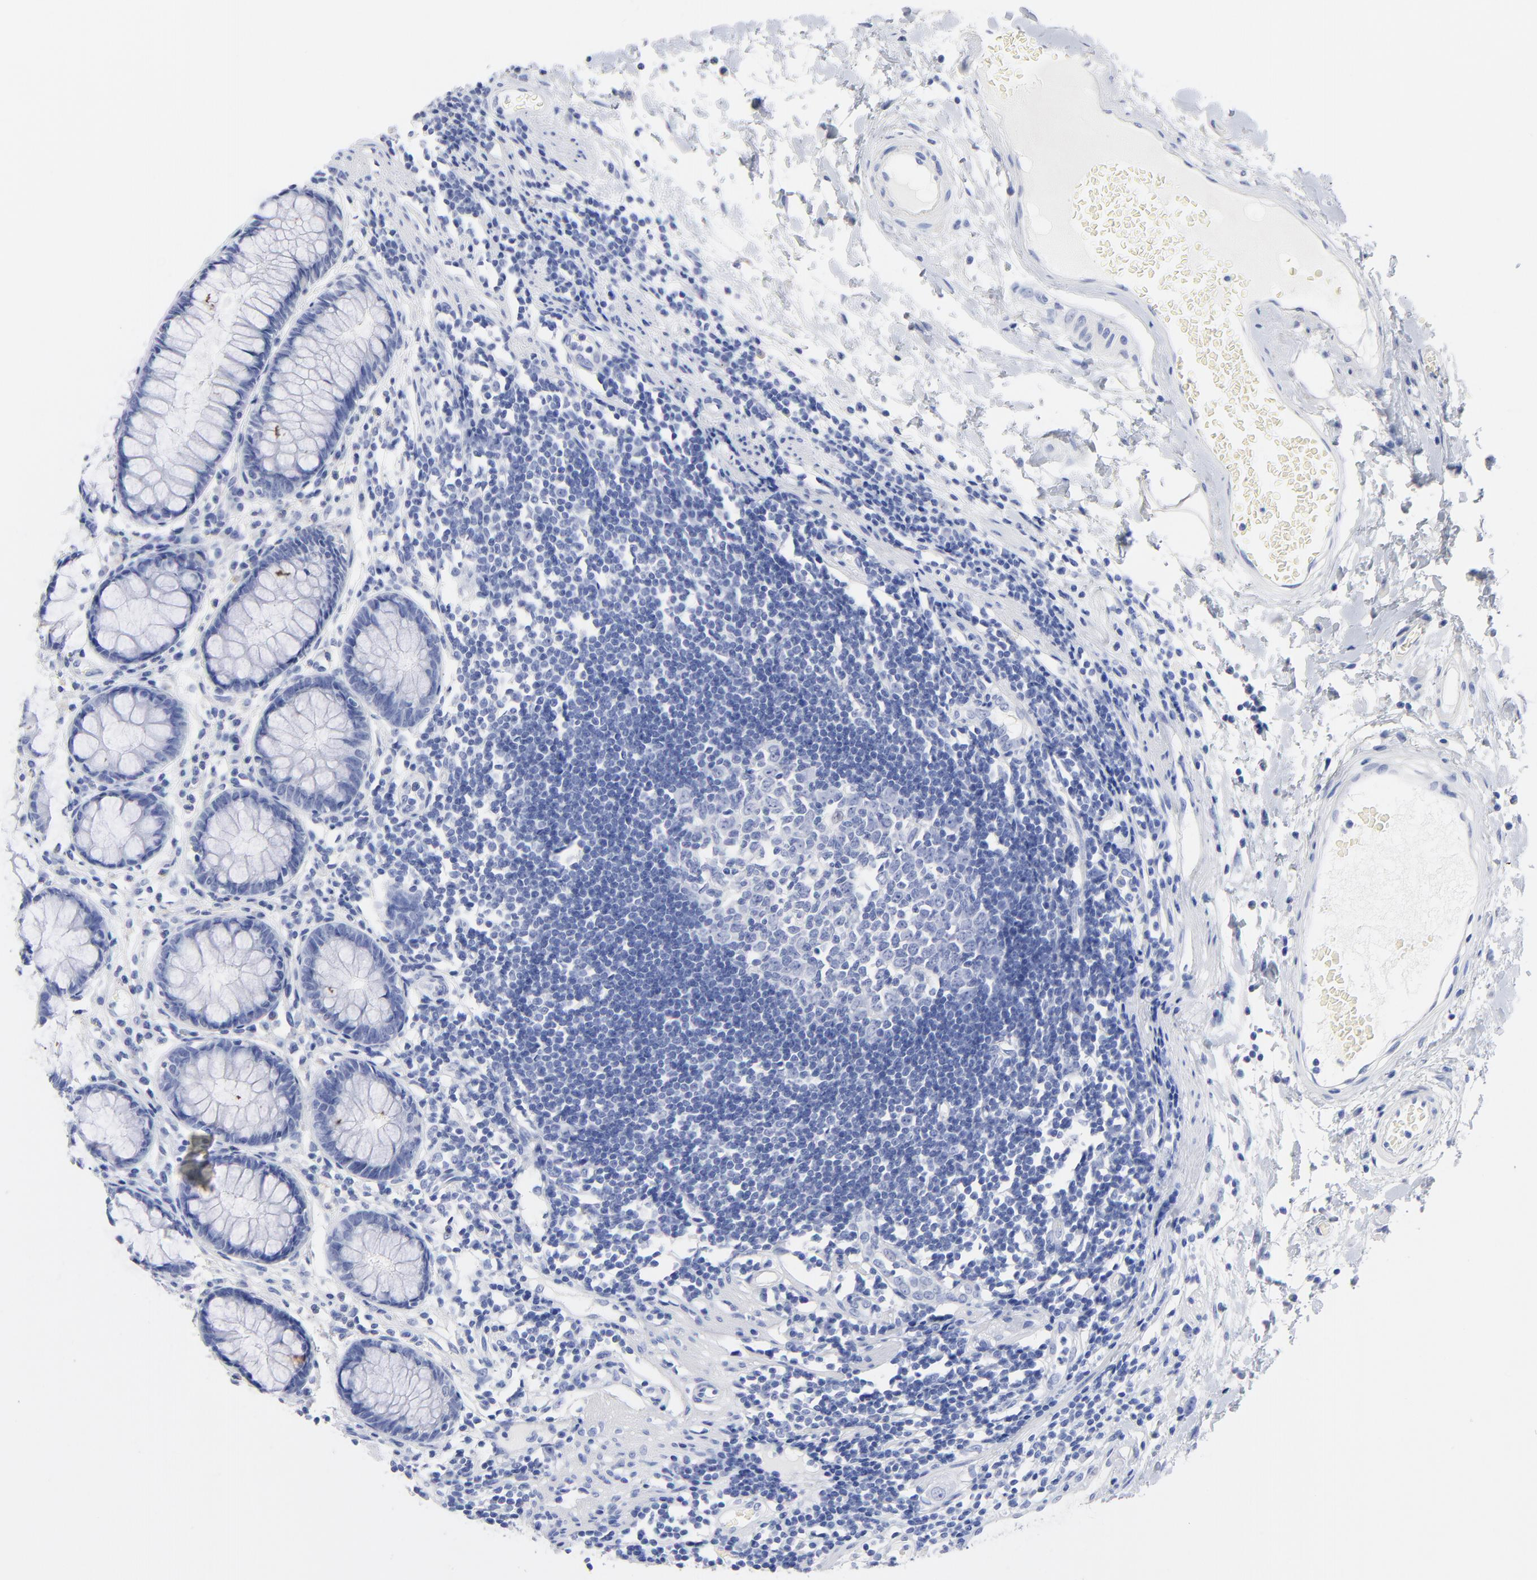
{"staining": {"intensity": "negative", "quantity": "none", "location": "none"}, "tissue": "rectum", "cell_type": "Glandular cells", "image_type": "normal", "snomed": [{"axis": "morphology", "description": "Normal tissue, NOS"}, {"axis": "topography", "description": "Rectum"}], "caption": "Immunohistochemical staining of unremarkable rectum demonstrates no significant positivity in glandular cells.", "gene": "ACY1", "patient": {"sex": "female", "age": 66}}